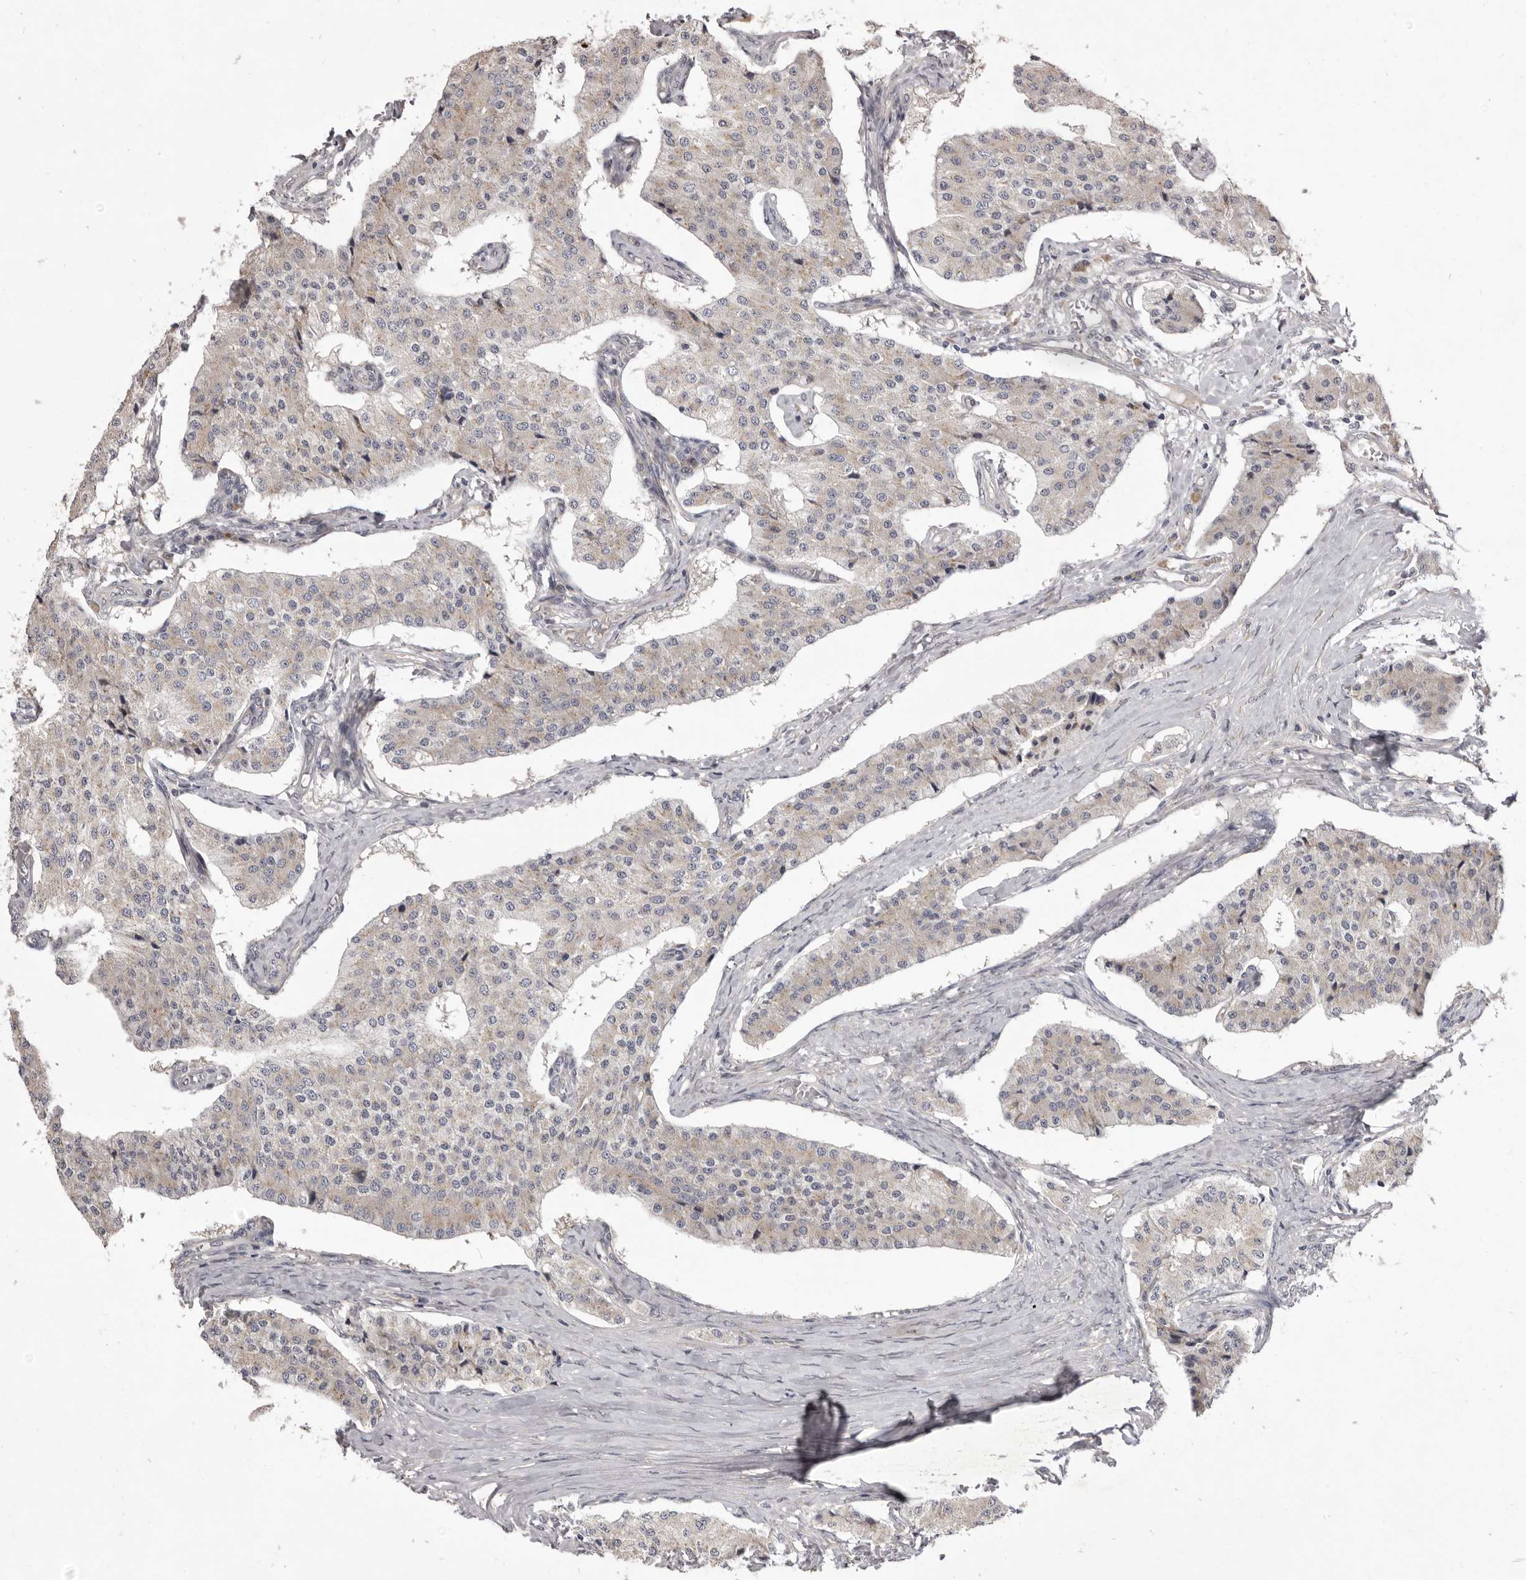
{"staining": {"intensity": "weak", "quantity": "<25%", "location": "cytoplasmic/membranous"}, "tissue": "carcinoid", "cell_type": "Tumor cells", "image_type": "cancer", "snomed": [{"axis": "morphology", "description": "Carcinoid, malignant, NOS"}, {"axis": "topography", "description": "Colon"}], "caption": "Carcinoid stained for a protein using IHC reveals no staining tumor cells.", "gene": "TBC1D8B", "patient": {"sex": "female", "age": 52}}